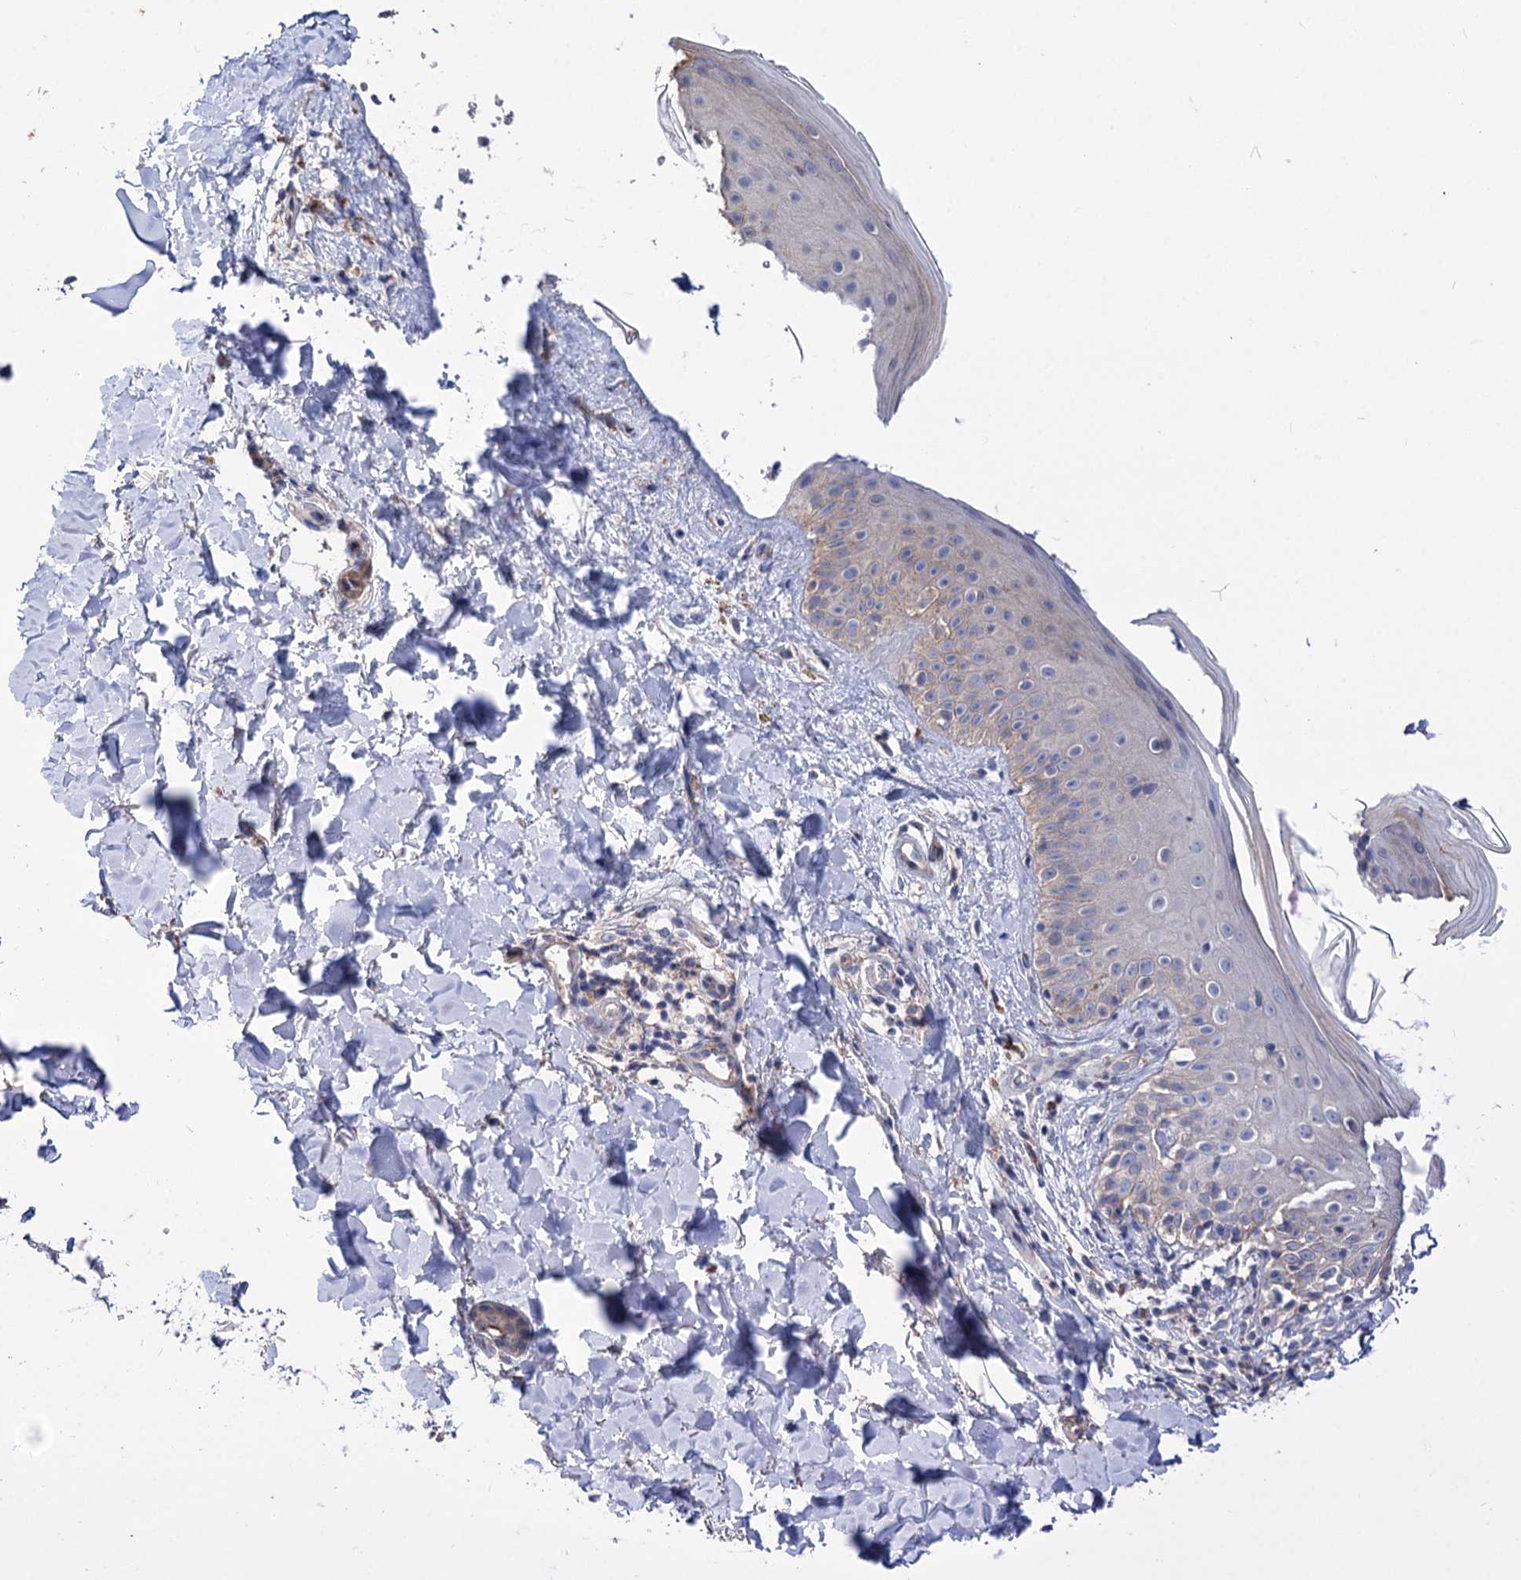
{"staining": {"intensity": "negative", "quantity": "none", "location": "none"}, "tissue": "skin", "cell_type": "Fibroblasts", "image_type": "normal", "snomed": [{"axis": "morphology", "description": "Normal tissue, NOS"}, {"axis": "topography", "description": "Skin"}], "caption": "Image shows no significant protein positivity in fibroblasts of normal skin. (Brightfield microscopy of DAB (3,3'-diaminobenzidine) IHC at high magnification).", "gene": "NUDCD2", "patient": {"sex": "male", "age": 52}}